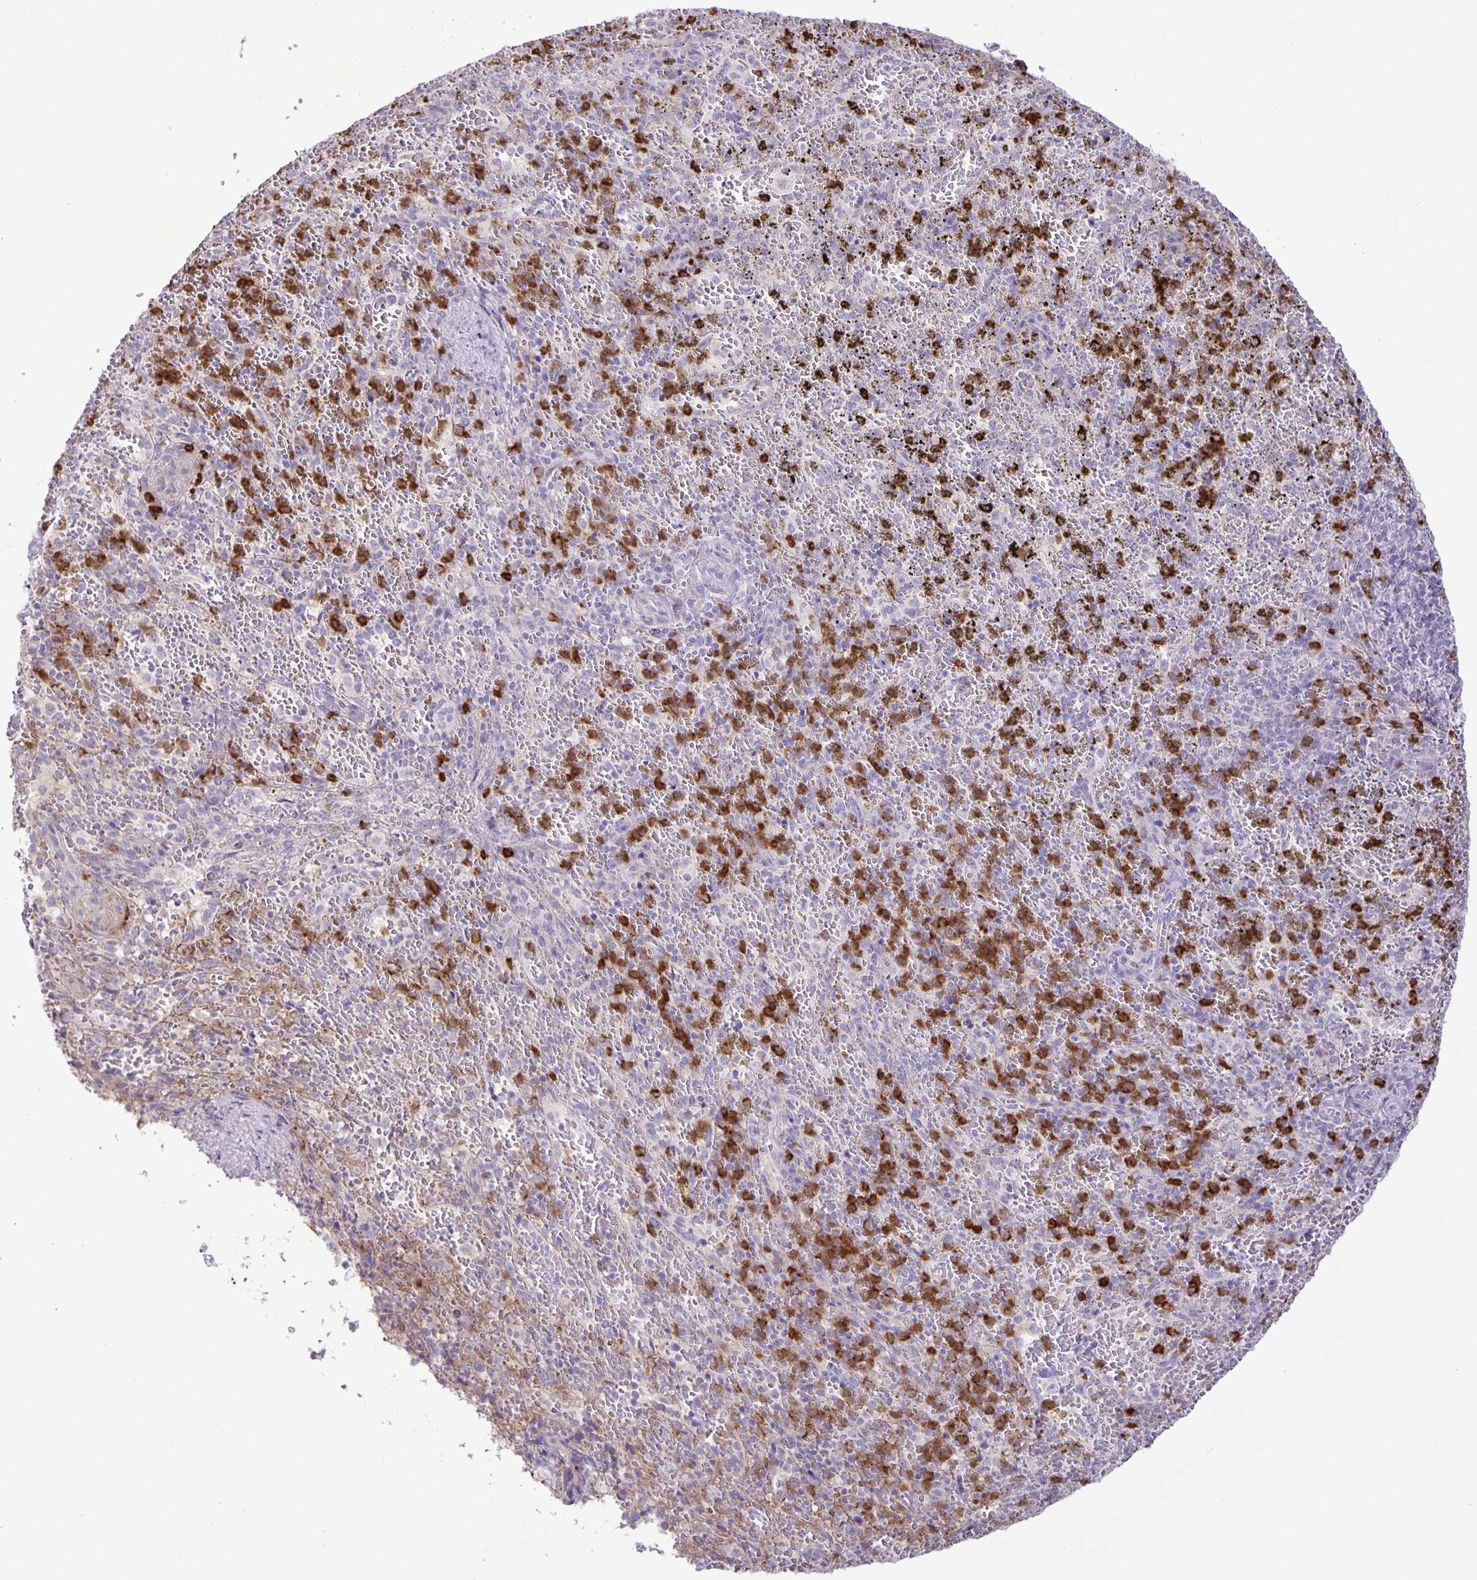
{"staining": {"intensity": "strong", "quantity": "25%-75%", "location": "cytoplasmic/membranous"}, "tissue": "spleen", "cell_type": "Cells in red pulp", "image_type": "normal", "snomed": [{"axis": "morphology", "description": "Normal tissue, NOS"}, {"axis": "topography", "description": "Spleen"}], "caption": "Immunohistochemistry (IHC) photomicrograph of benign spleen: human spleen stained using IHC demonstrates high levels of strong protein expression localized specifically in the cytoplasmic/membranous of cells in red pulp, appearing as a cytoplasmic/membranous brown color.", "gene": "ADCK1", "patient": {"sex": "female", "age": 50}}